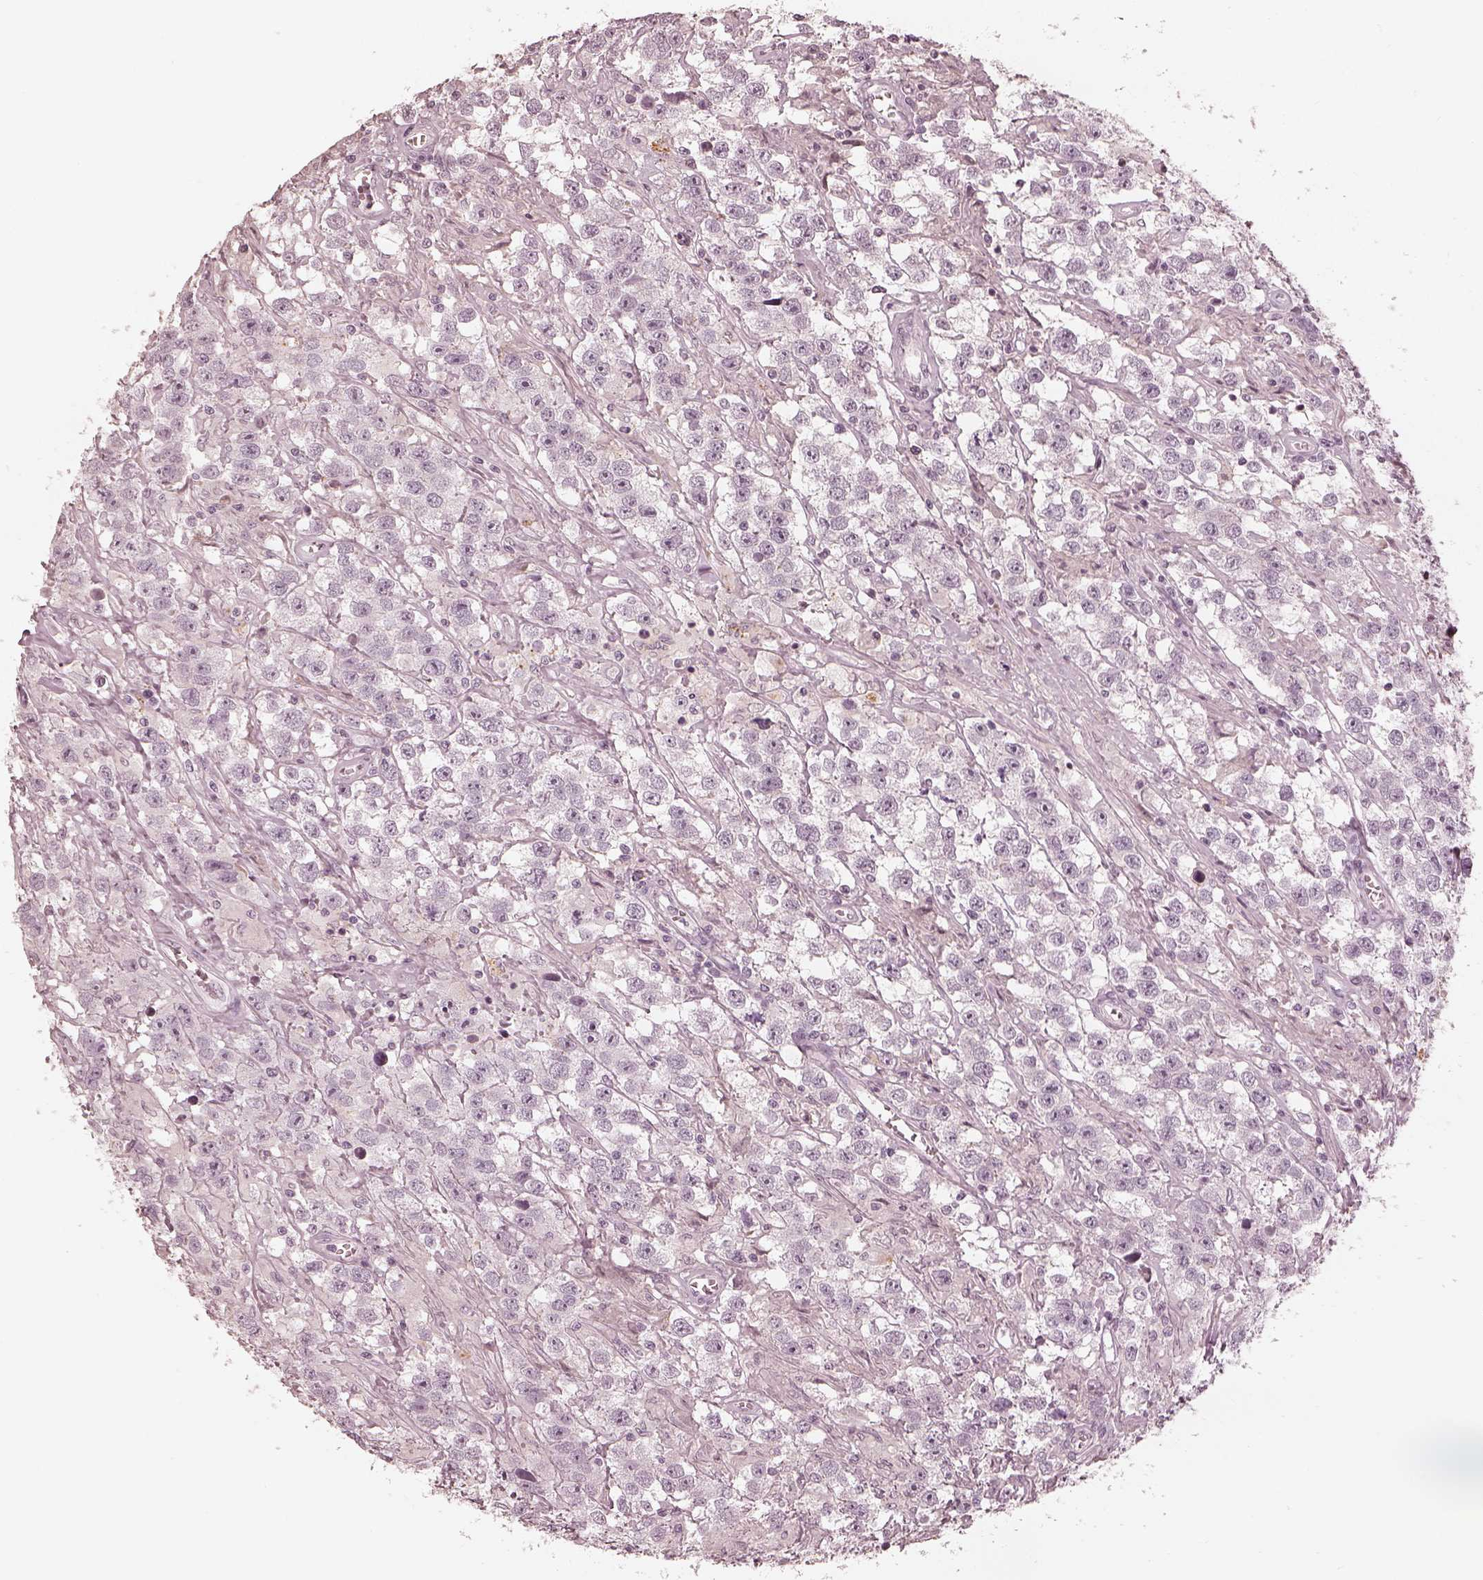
{"staining": {"intensity": "negative", "quantity": "none", "location": "none"}, "tissue": "testis cancer", "cell_type": "Tumor cells", "image_type": "cancer", "snomed": [{"axis": "morphology", "description": "Seminoma, NOS"}, {"axis": "topography", "description": "Testis"}], "caption": "Immunohistochemistry histopathology image of neoplastic tissue: human testis seminoma stained with DAB (3,3'-diaminobenzidine) reveals no significant protein positivity in tumor cells.", "gene": "ADRB3", "patient": {"sex": "male", "age": 43}}